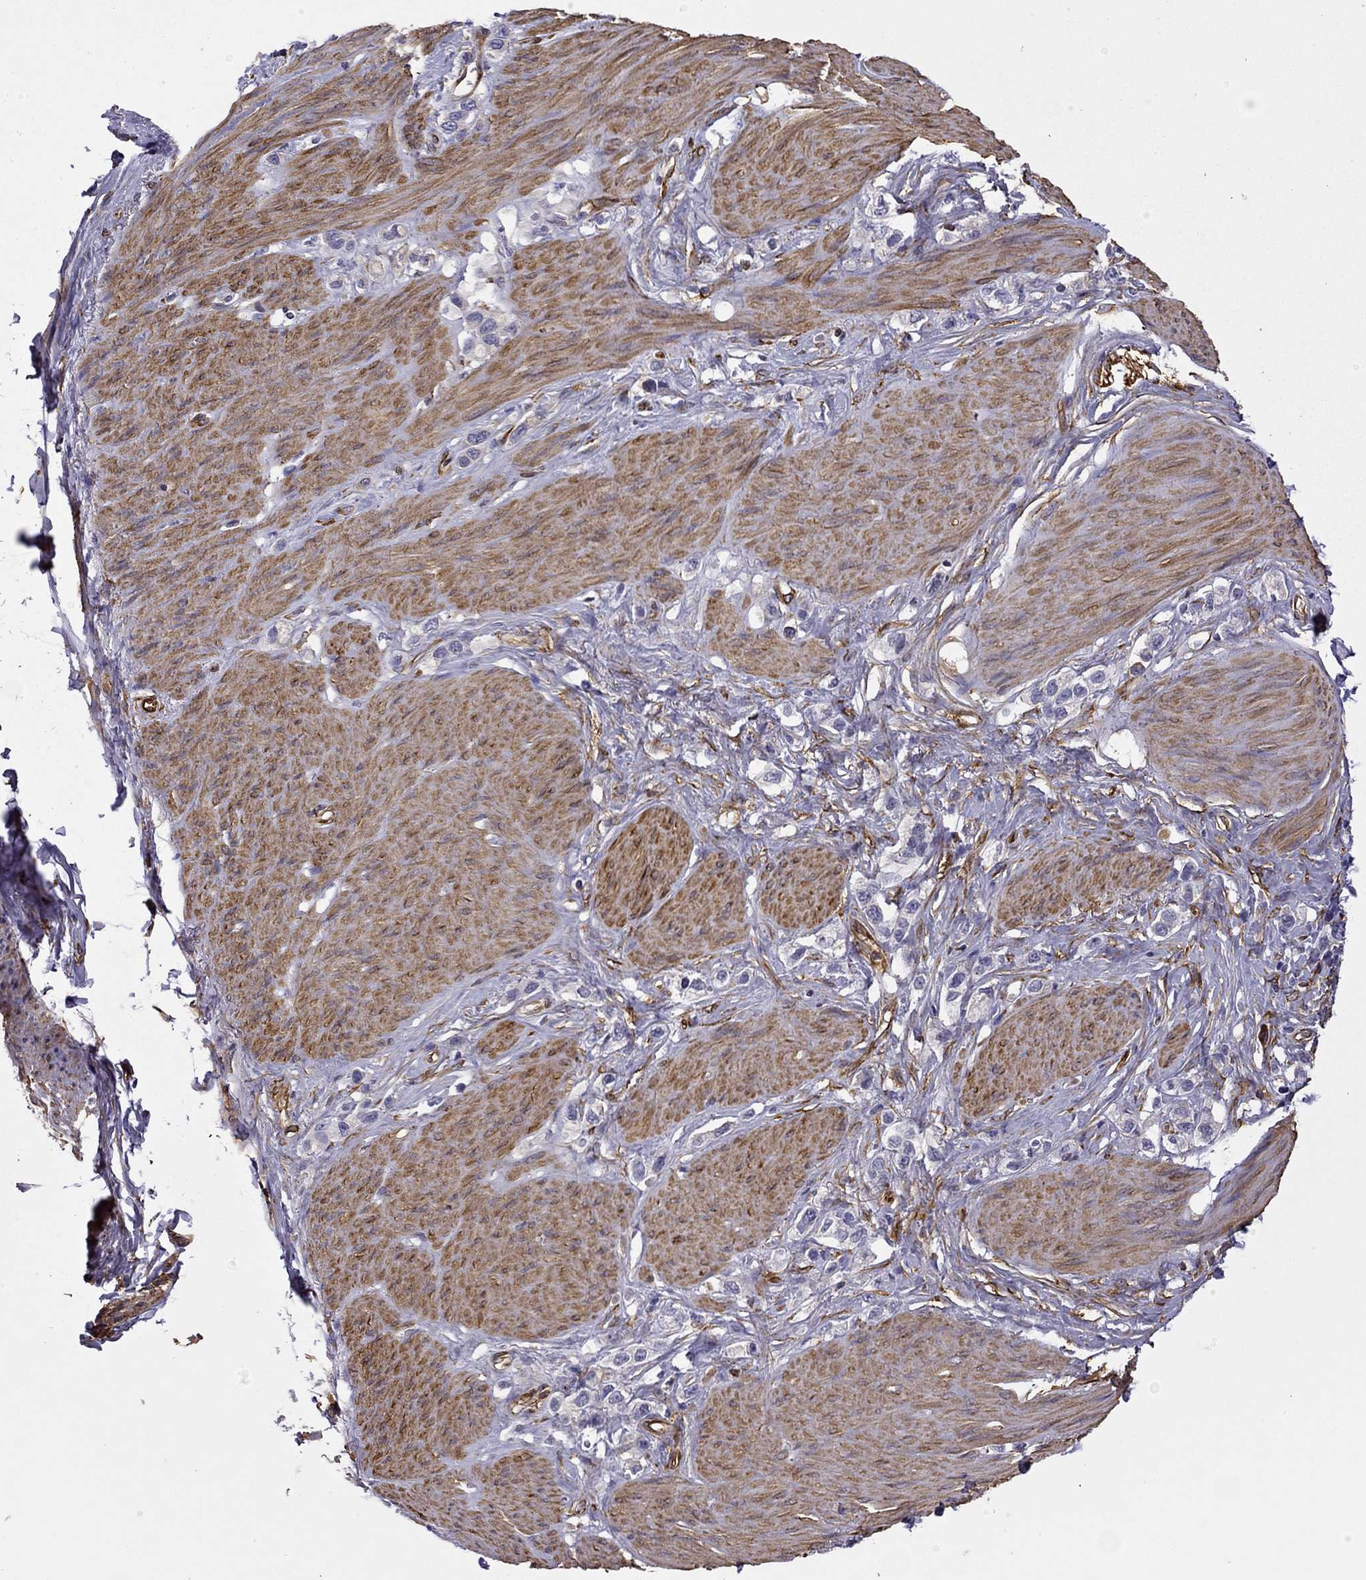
{"staining": {"intensity": "negative", "quantity": "none", "location": "none"}, "tissue": "stomach cancer", "cell_type": "Tumor cells", "image_type": "cancer", "snomed": [{"axis": "morphology", "description": "Normal tissue, NOS"}, {"axis": "morphology", "description": "Adenocarcinoma, NOS"}, {"axis": "morphology", "description": "Adenocarcinoma, High grade"}, {"axis": "topography", "description": "Stomach, upper"}, {"axis": "topography", "description": "Stomach"}], "caption": "Protein analysis of stomach adenocarcinoma (high-grade) demonstrates no significant staining in tumor cells. (Brightfield microscopy of DAB (3,3'-diaminobenzidine) immunohistochemistry (IHC) at high magnification).", "gene": "MAP4", "patient": {"sex": "female", "age": 65}}